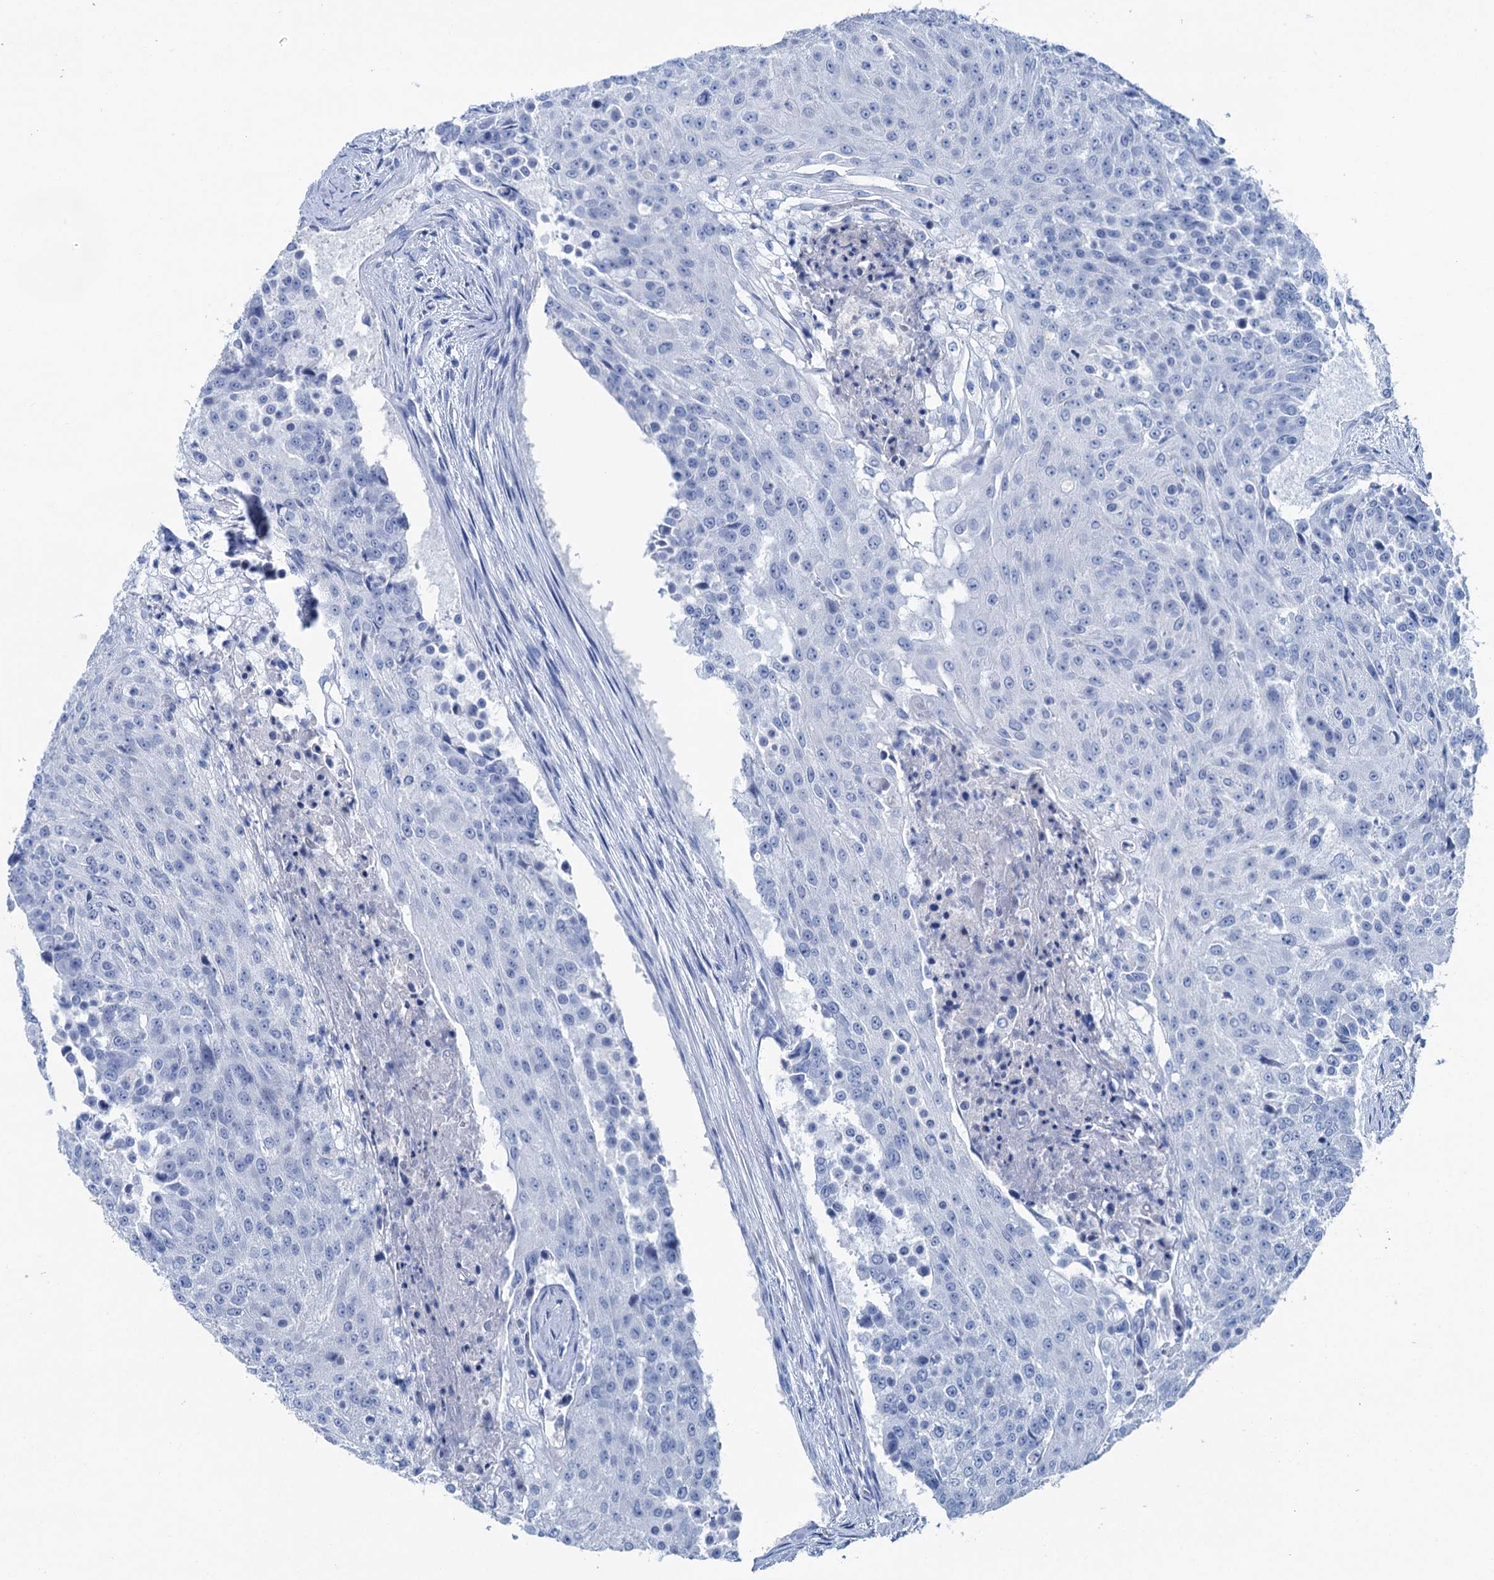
{"staining": {"intensity": "negative", "quantity": "none", "location": "none"}, "tissue": "urothelial cancer", "cell_type": "Tumor cells", "image_type": "cancer", "snomed": [{"axis": "morphology", "description": "Urothelial carcinoma, High grade"}, {"axis": "topography", "description": "Urinary bladder"}], "caption": "Urothelial cancer stained for a protein using IHC exhibits no positivity tumor cells.", "gene": "BRINP1", "patient": {"sex": "female", "age": 63}}